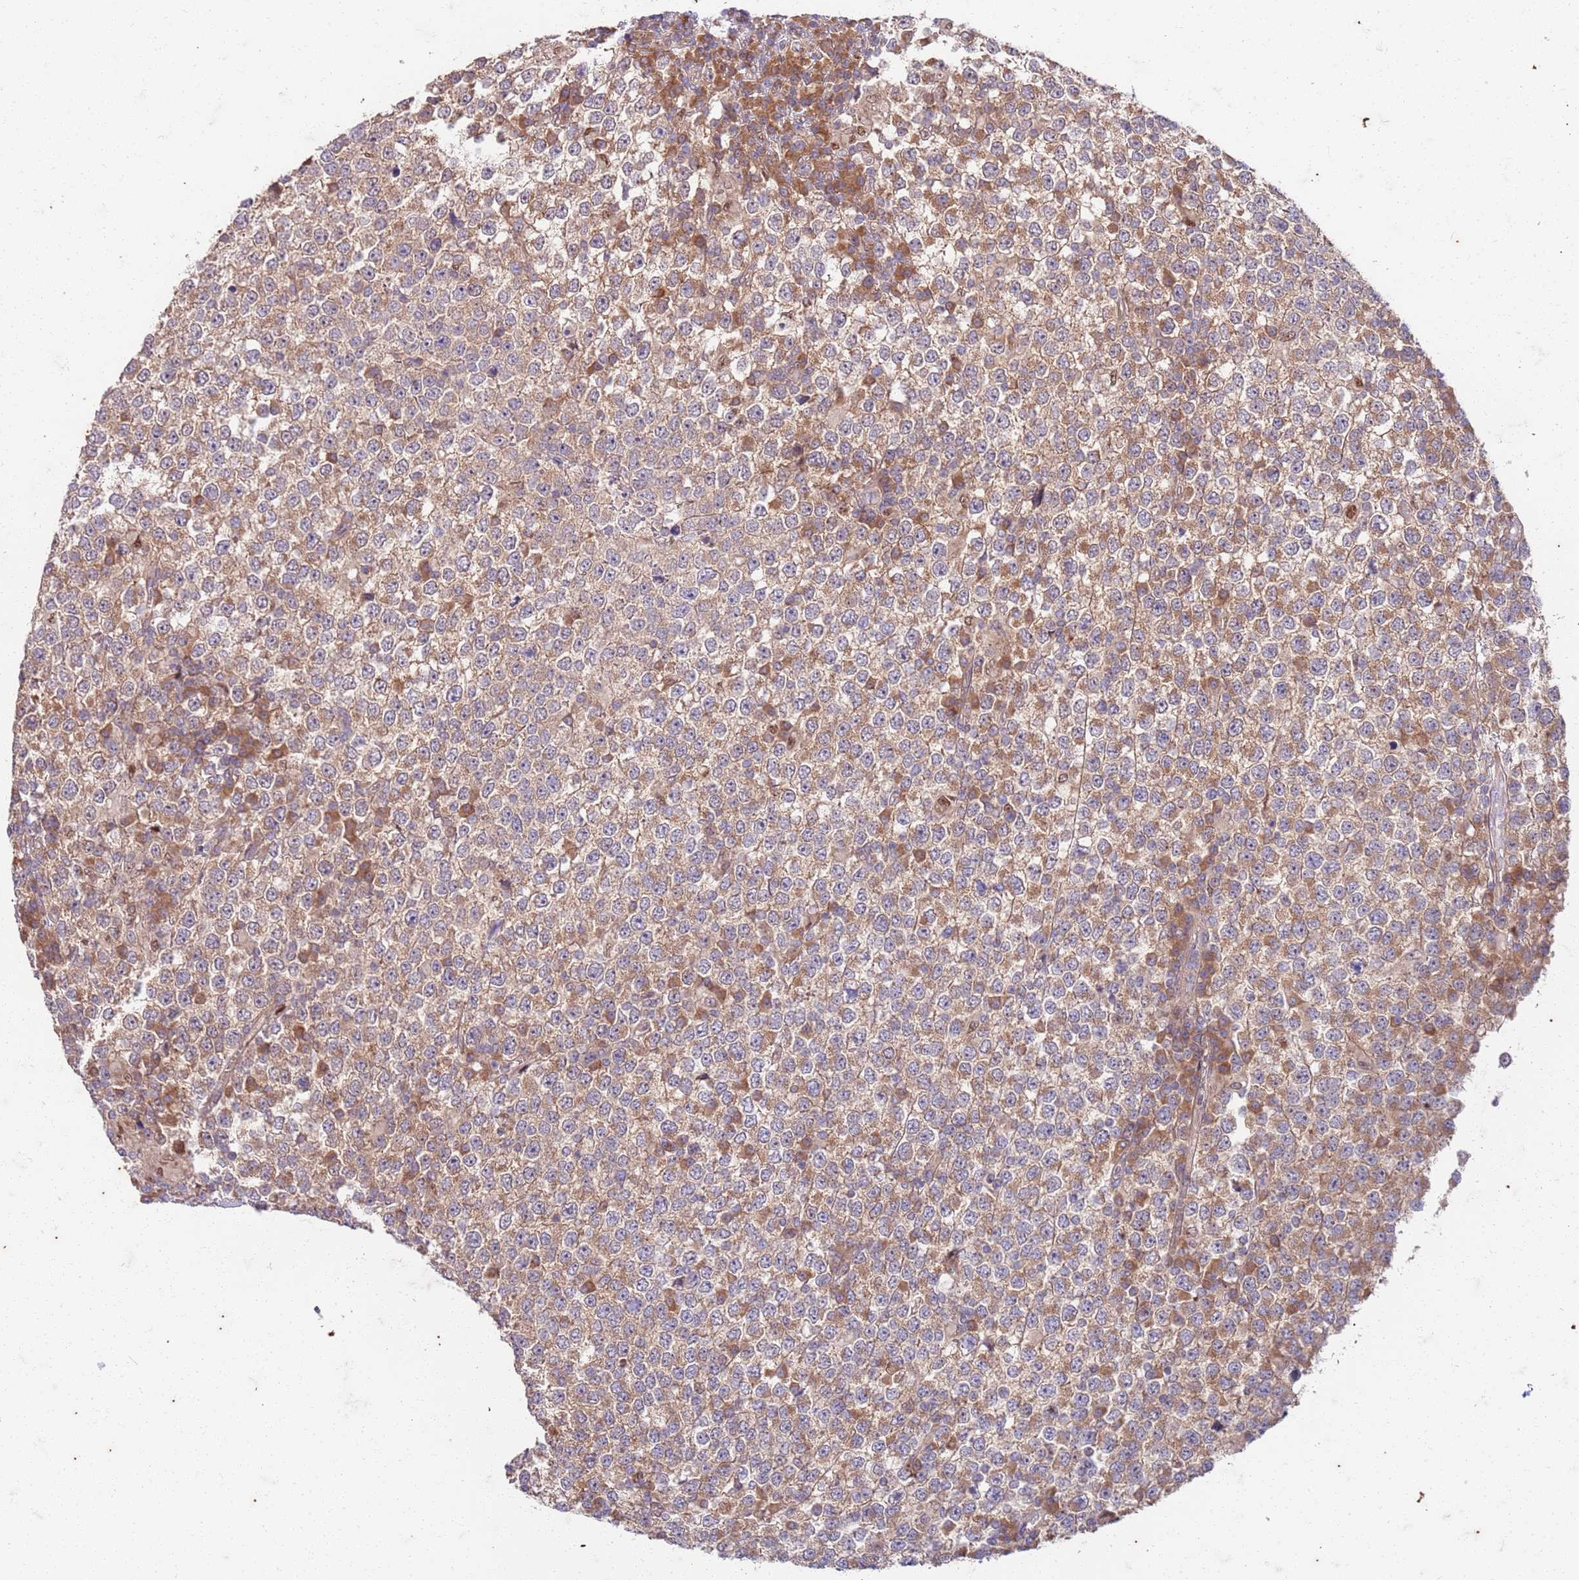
{"staining": {"intensity": "weak", "quantity": ">75%", "location": "cytoplasmic/membranous"}, "tissue": "testis cancer", "cell_type": "Tumor cells", "image_type": "cancer", "snomed": [{"axis": "morphology", "description": "Seminoma, NOS"}, {"axis": "topography", "description": "Testis"}], "caption": "Human testis cancer stained with a protein marker reveals weak staining in tumor cells.", "gene": "OSBP", "patient": {"sex": "male", "age": 65}}